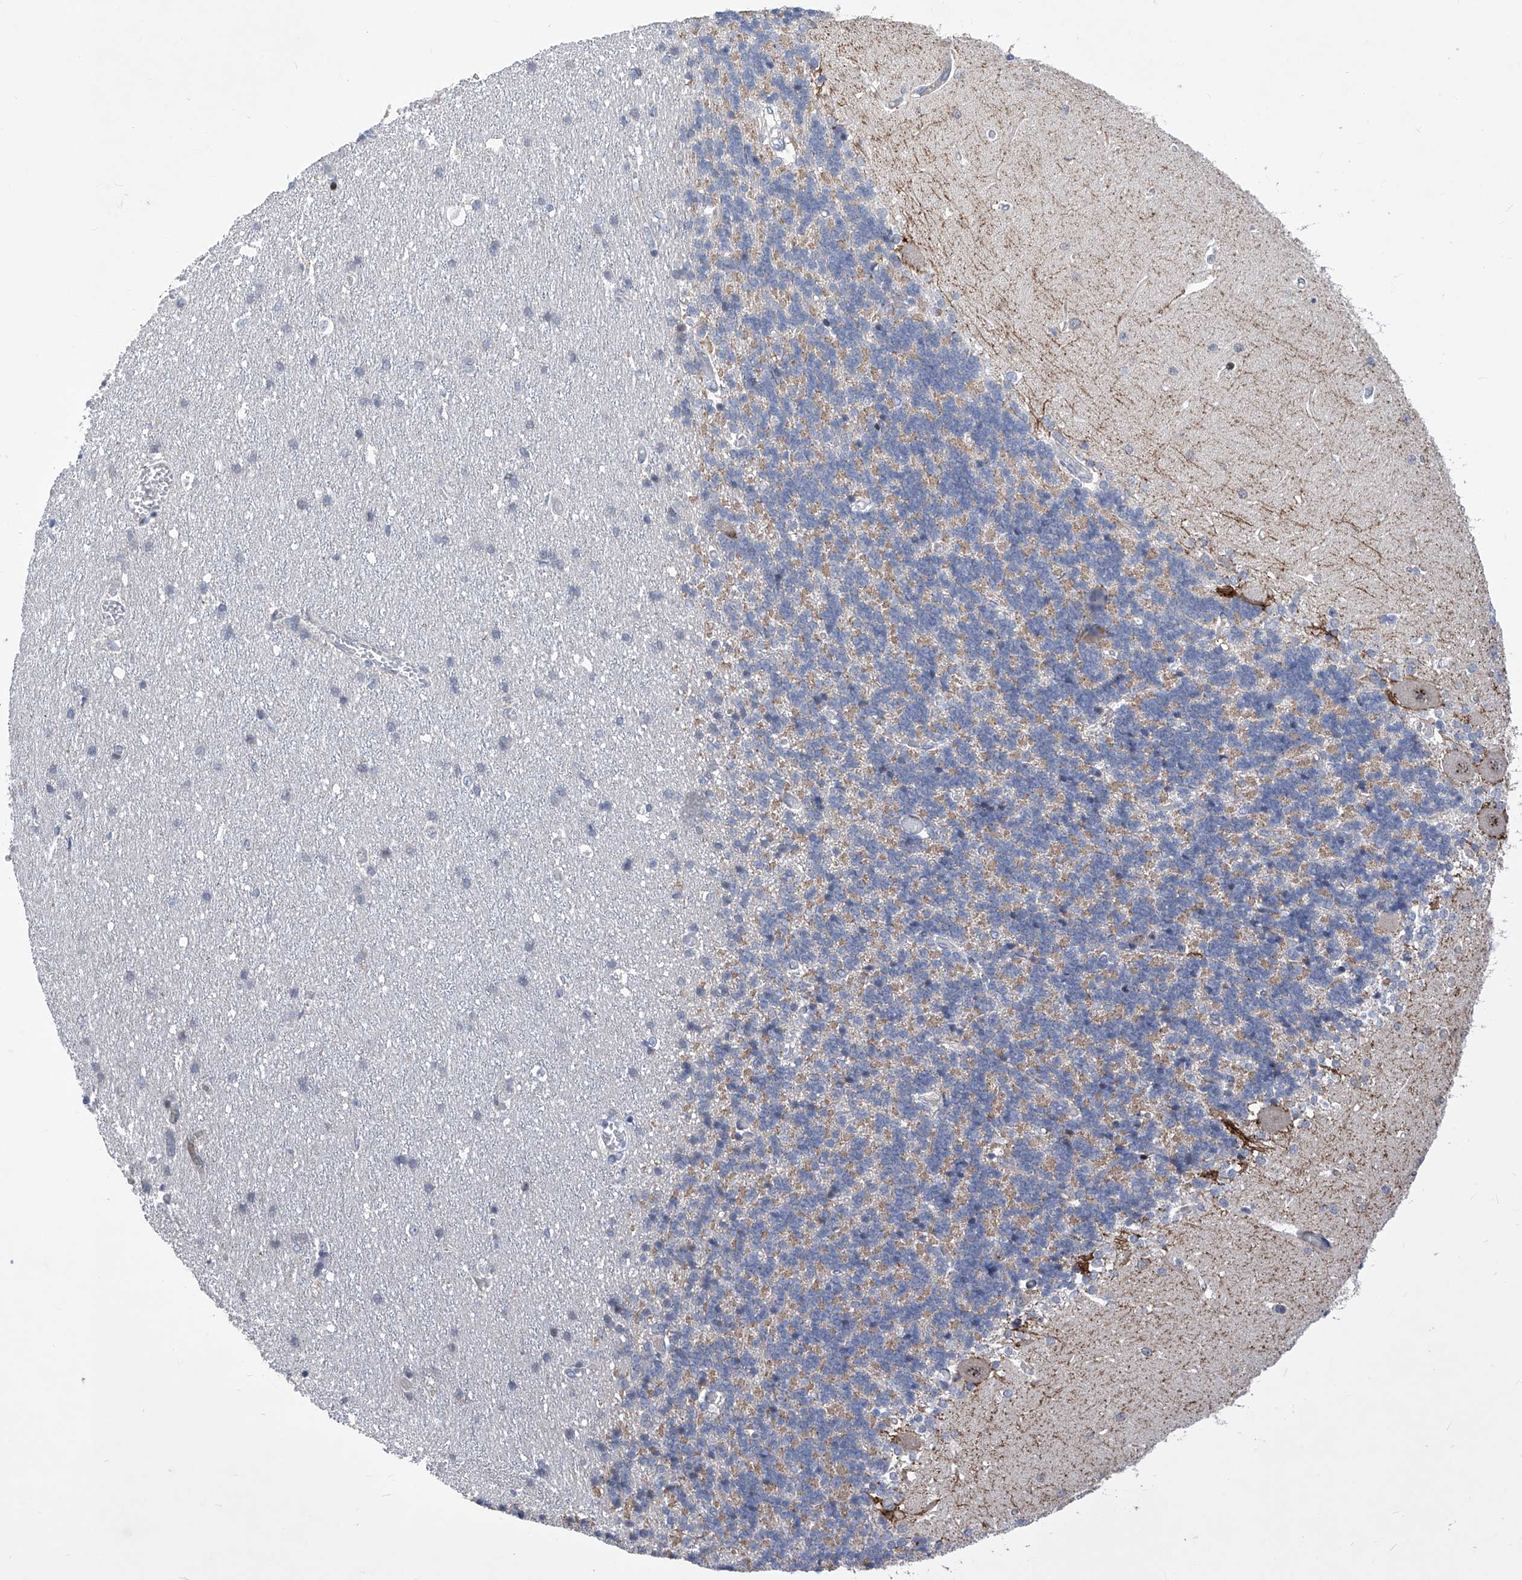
{"staining": {"intensity": "negative", "quantity": "none", "location": "none"}, "tissue": "cerebellum", "cell_type": "Cells in granular layer", "image_type": "normal", "snomed": [{"axis": "morphology", "description": "Normal tissue, NOS"}, {"axis": "topography", "description": "Cerebellum"}], "caption": "The immunohistochemistry micrograph has no significant staining in cells in granular layer of cerebellum. The staining was performed using DAB (3,3'-diaminobenzidine) to visualize the protein expression in brown, while the nuclei were stained in blue with hematoxylin (Magnification: 20x).", "gene": "NUFIP1", "patient": {"sex": "male", "age": 37}}